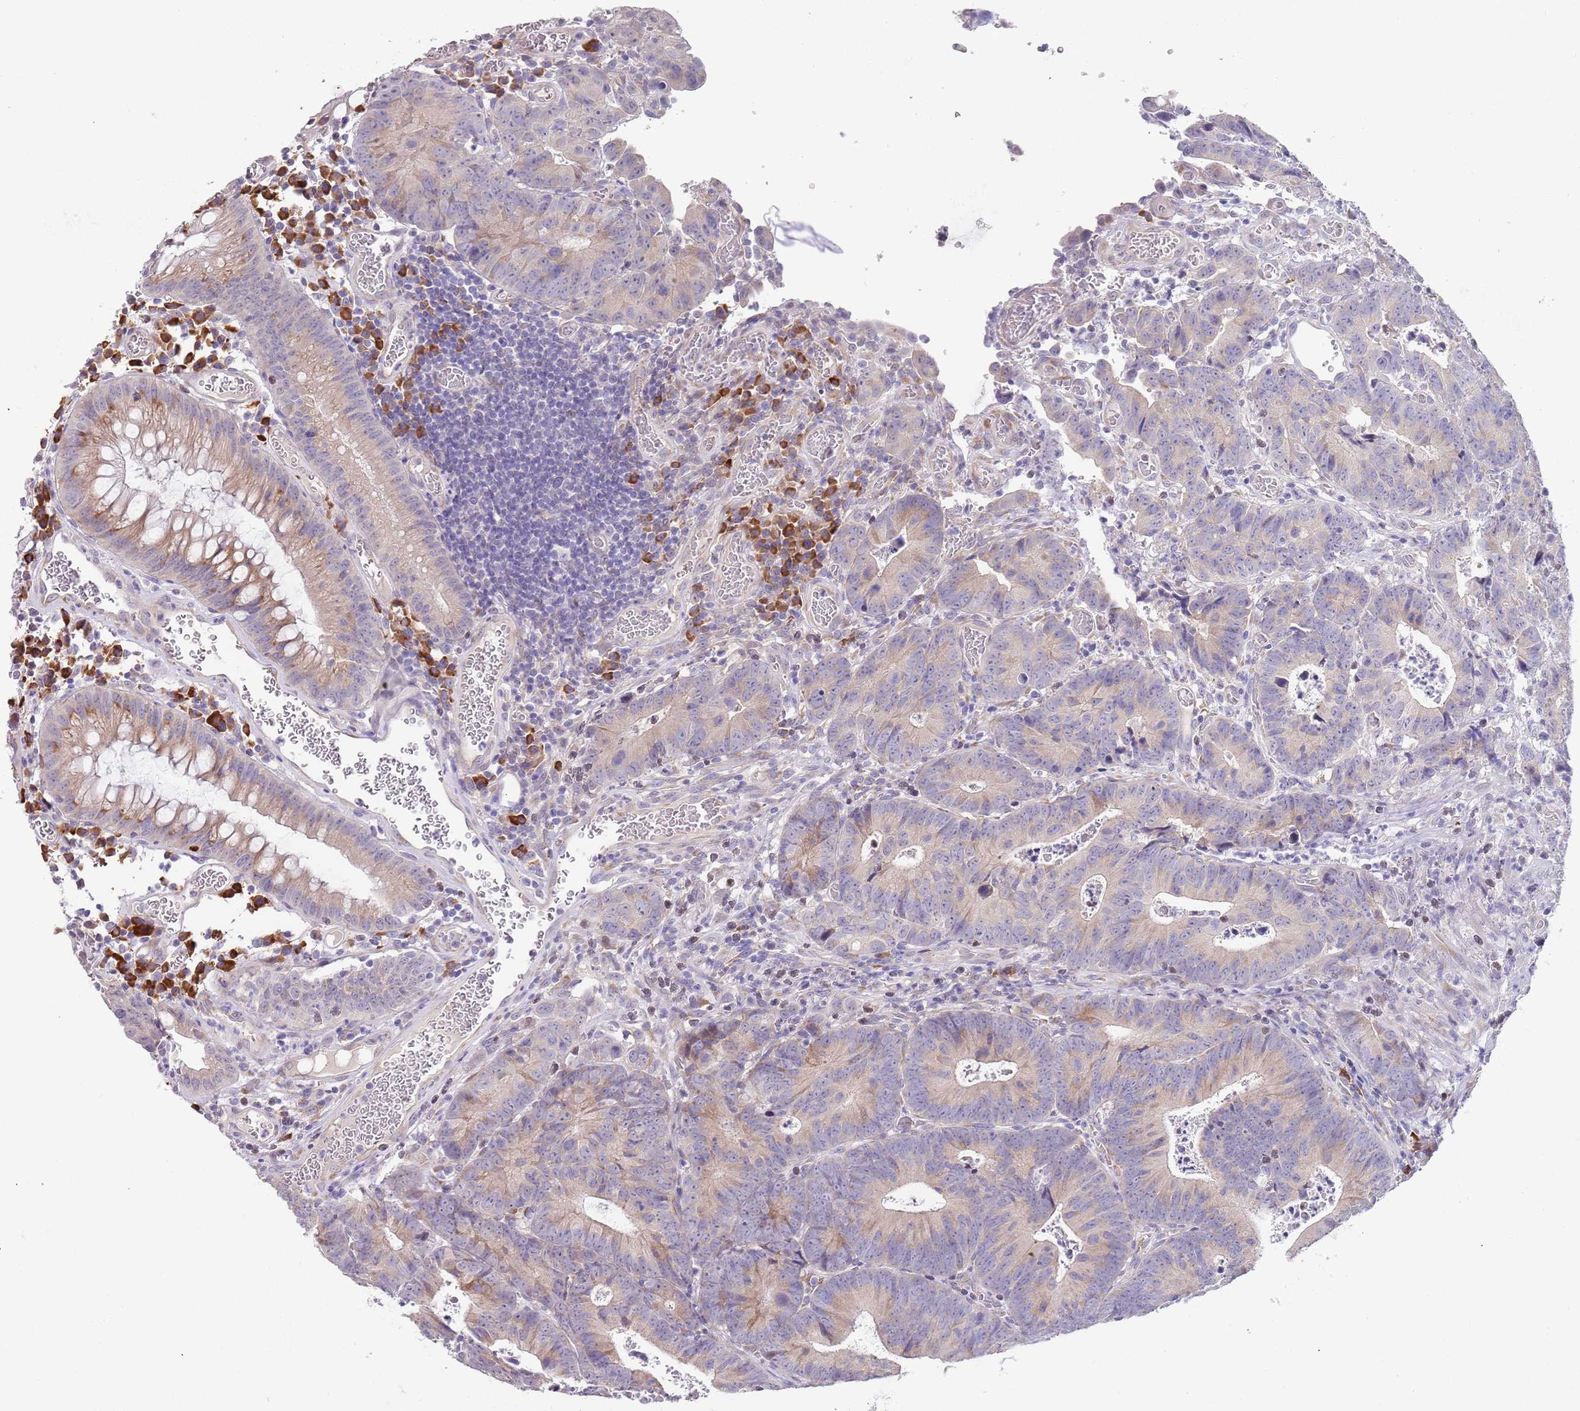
{"staining": {"intensity": "weak", "quantity": "25%-75%", "location": "cytoplasmic/membranous"}, "tissue": "colorectal cancer", "cell_type": "Tumor cells", "image_type": "cancer", "snomed": [{"axis": "morphology", "description": "Adenocarcinoma, NOS"}, {"axis": "topography", "description": "Colon"}], "caption": "Colorectal cancer stained with a brown dye reveals weak cytoplasmic/membranous positive expression in about 25%-75% of tumor cells.", "gene": "TNRC6C", "patient": {"sex": "female", "age": 57}}